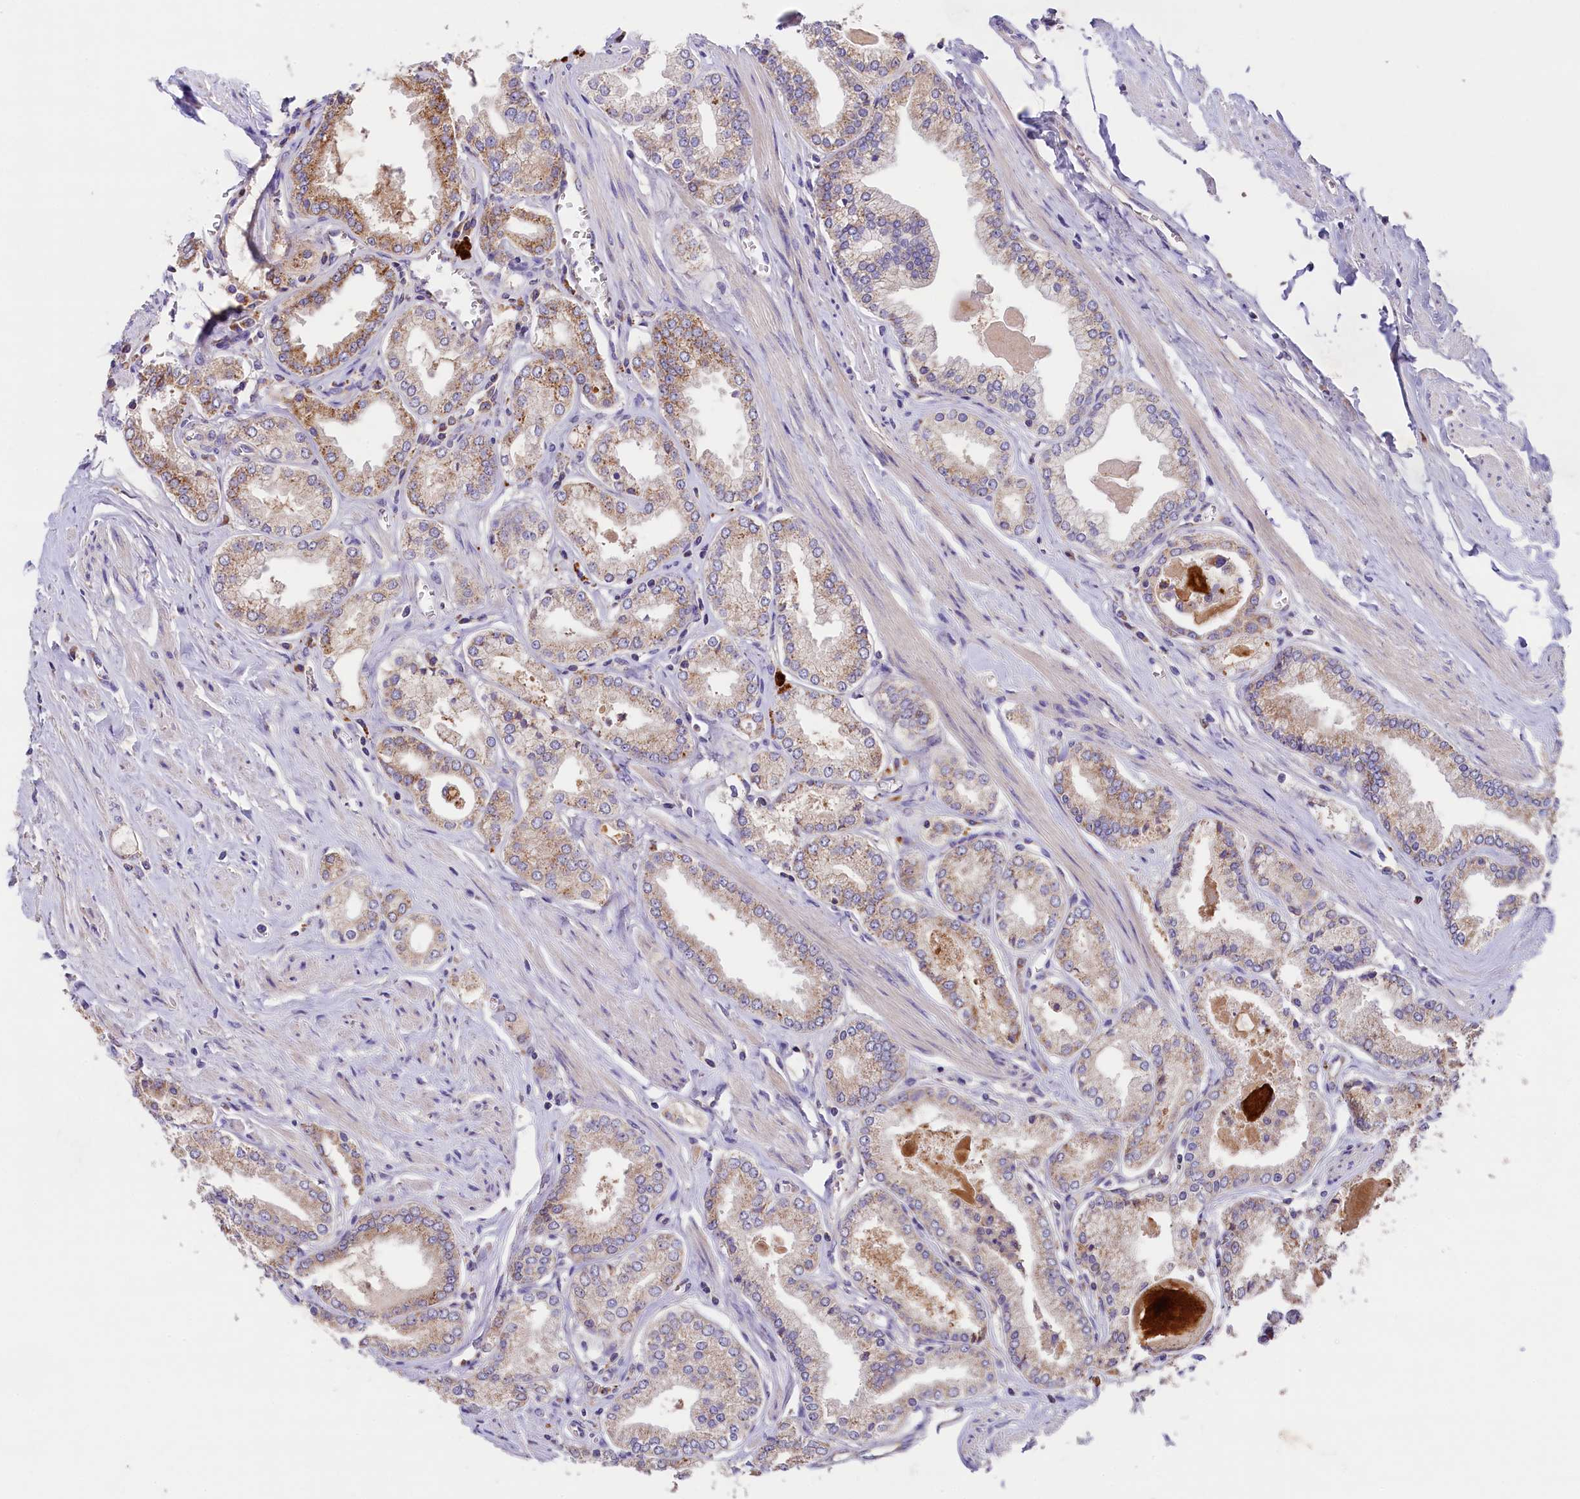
{"staining": {"intensity": "moderate", "quantity": "25%-75%", "location": "cytoplasmic/membranous"}, "tissue": "prostate cancer", "cell_type": "Tumor cells", "image_type": "cancer", "snomed": [{"axis": "morphology", "description": "Adenocarcinoma, Low grade"}, {"axis": "topography", "description": "Prostate"}], "caption": "There is medium levels of moderate cytoplasmic/membranous staining in tumor cells of prostate cancer, as demonstrated by immunohistochemical staining (brown color).", "gene": "PMPCB", "patient": {"sex": "male", "age": 60}}